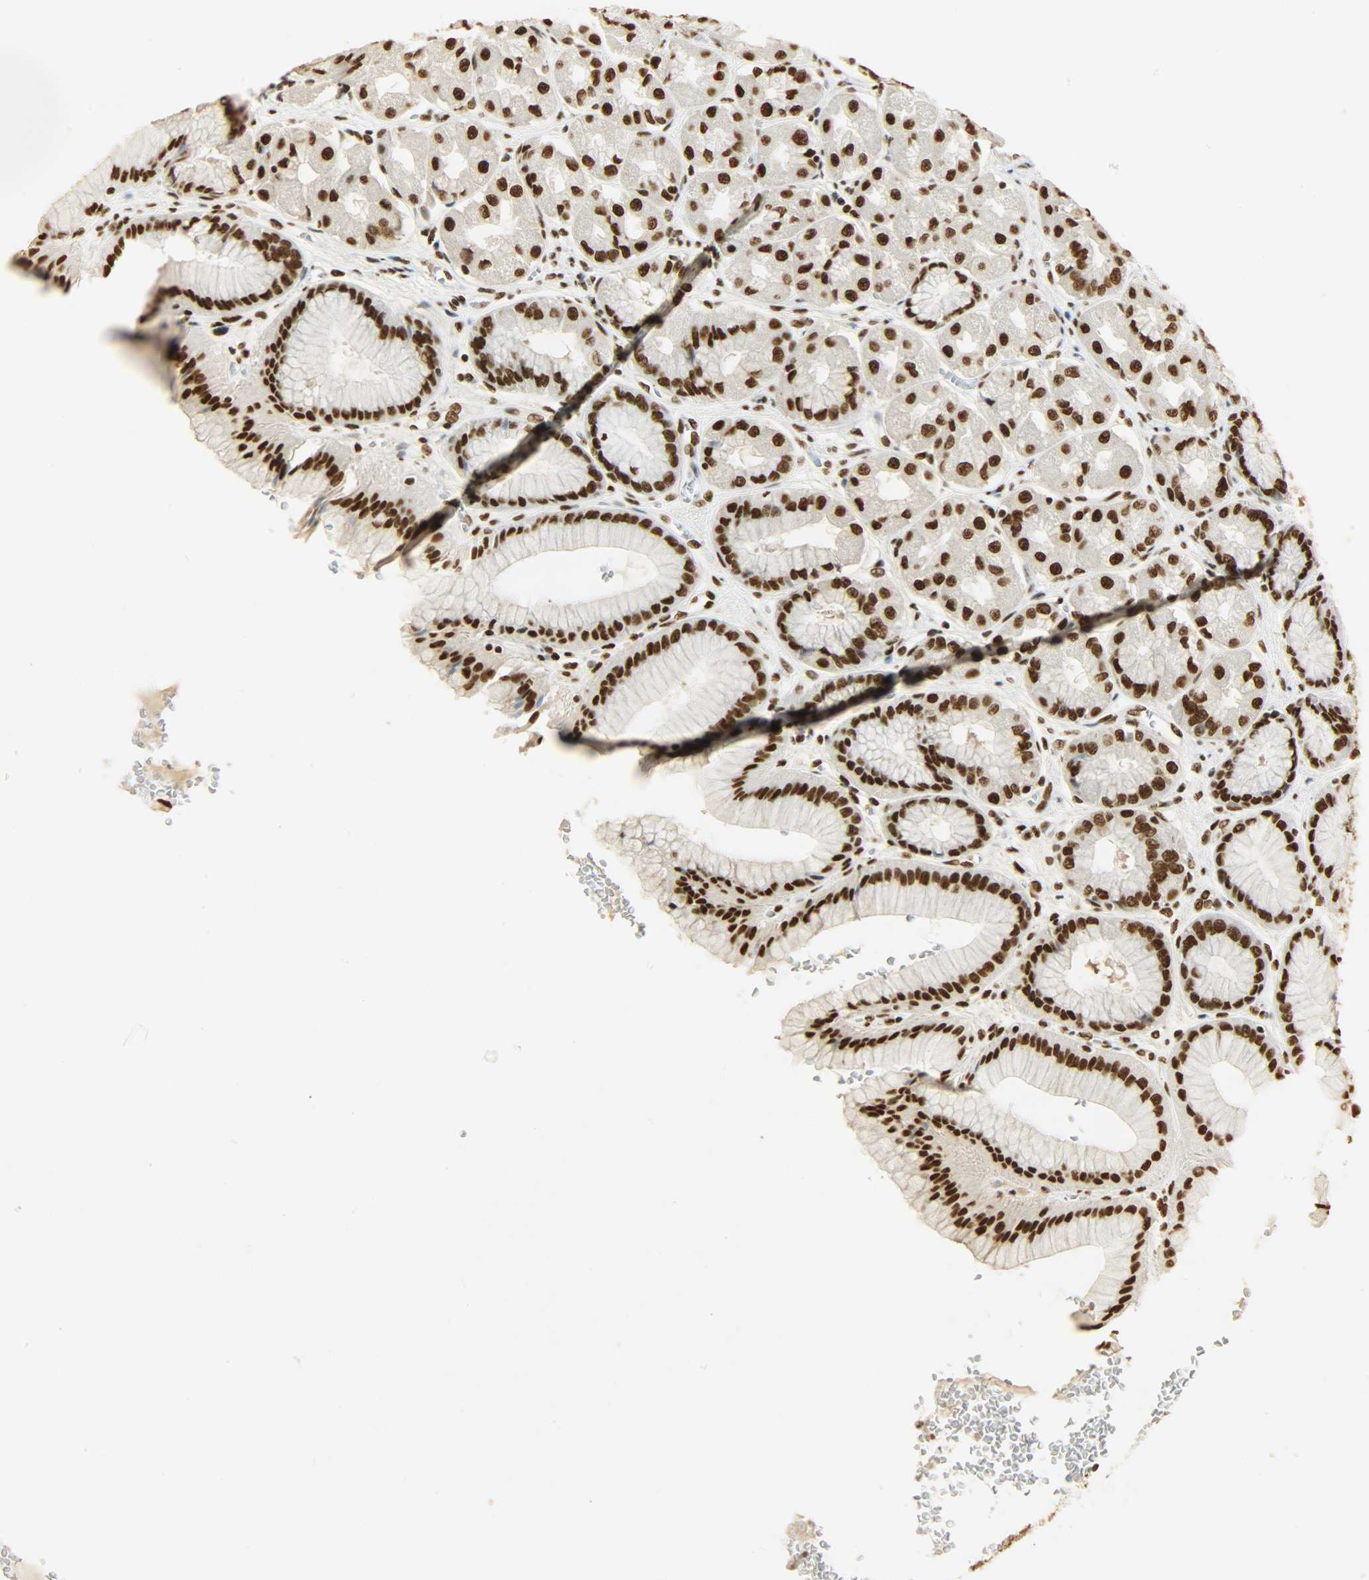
{"staining": {"intensity": "strong", "quantity": ">75%", "location": "nuclear"}, "tissue": "stomach", "cell_type": "Glandular cells", "image_type": "normal", "snomed": [{"axis": "morphology", "description": "Normal tissue, NOS"}, {"axis": "morphology", "description": "Adenocarcinoma, NOS"}, {"axis": "topography", "description": "Stomach"}, {"axis": "topography", "description": "Stomach, lower"}], "caption": "Immunohistochemical staining of unremarkable human stomach demonstrates strong nuclear protein positivity in about >75% of glandular cells. (DAB (3,3'-diaminobenzidine) = brown stain, brightfield microscopy at high magnification).", "gene": "KHDRBS1", "patient": {"sex": "female", "age": 65}}